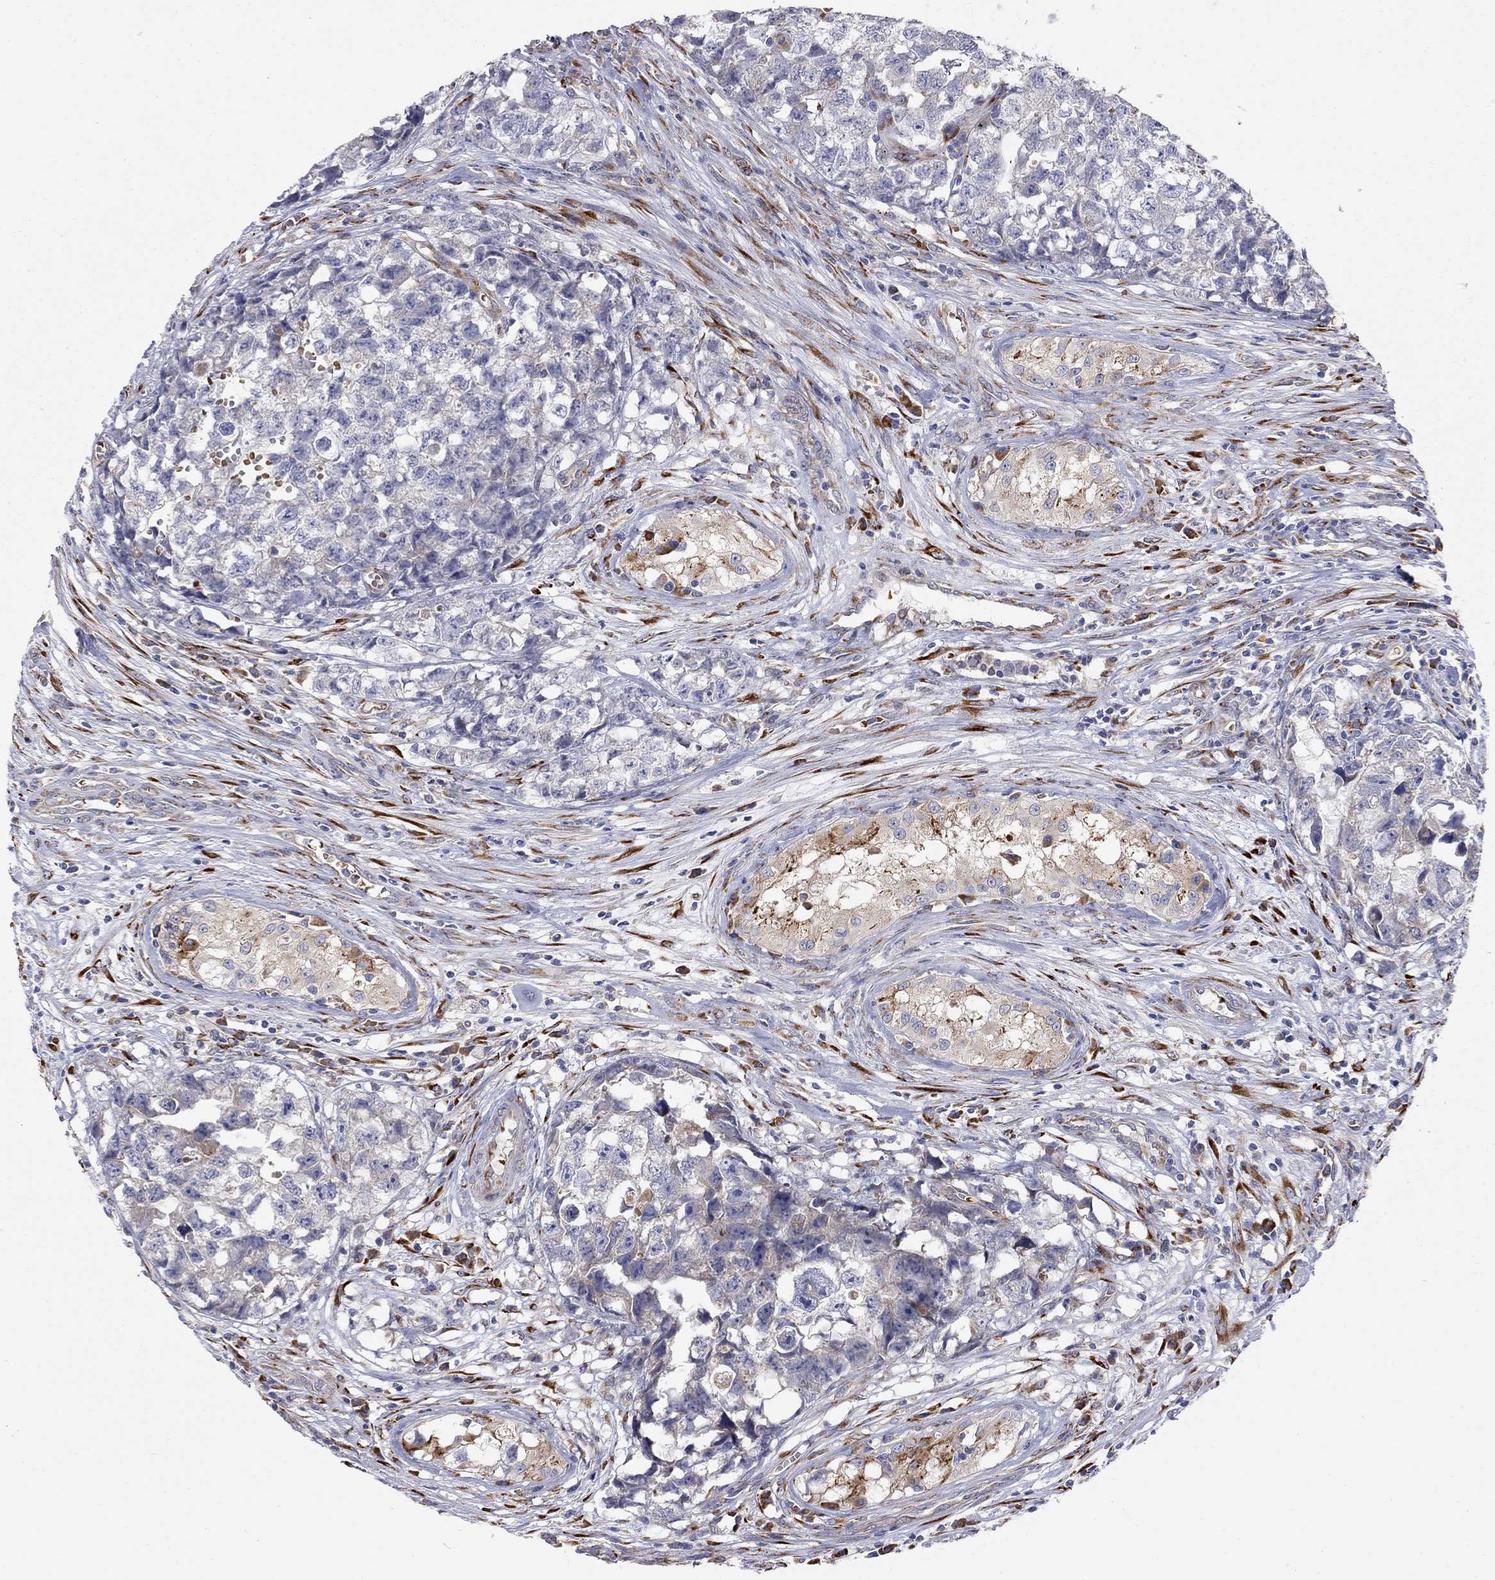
{"staining": {"intensity": "negative", "quantity": "none", "location": "none"}, "tissue": "testis cancer", "cell_type": "Tumor cells", "image_type": "cancer", "snomed": [{"axis": "morphology", "description": "Seminoma, NOS"}, {"axis": "morphology", "description": "Carcinoma, Embryonal, NOS"}, {"axis": "topography", "description": "Testis"}], "caption": "DAB (3,3'-diaminobenzidine) immunohistochemical staining of testis cancer exhibits no significant positivity in tumor cells.", "gene": "CASTOR1", "patient": {"sex": "male", "age": 22}}